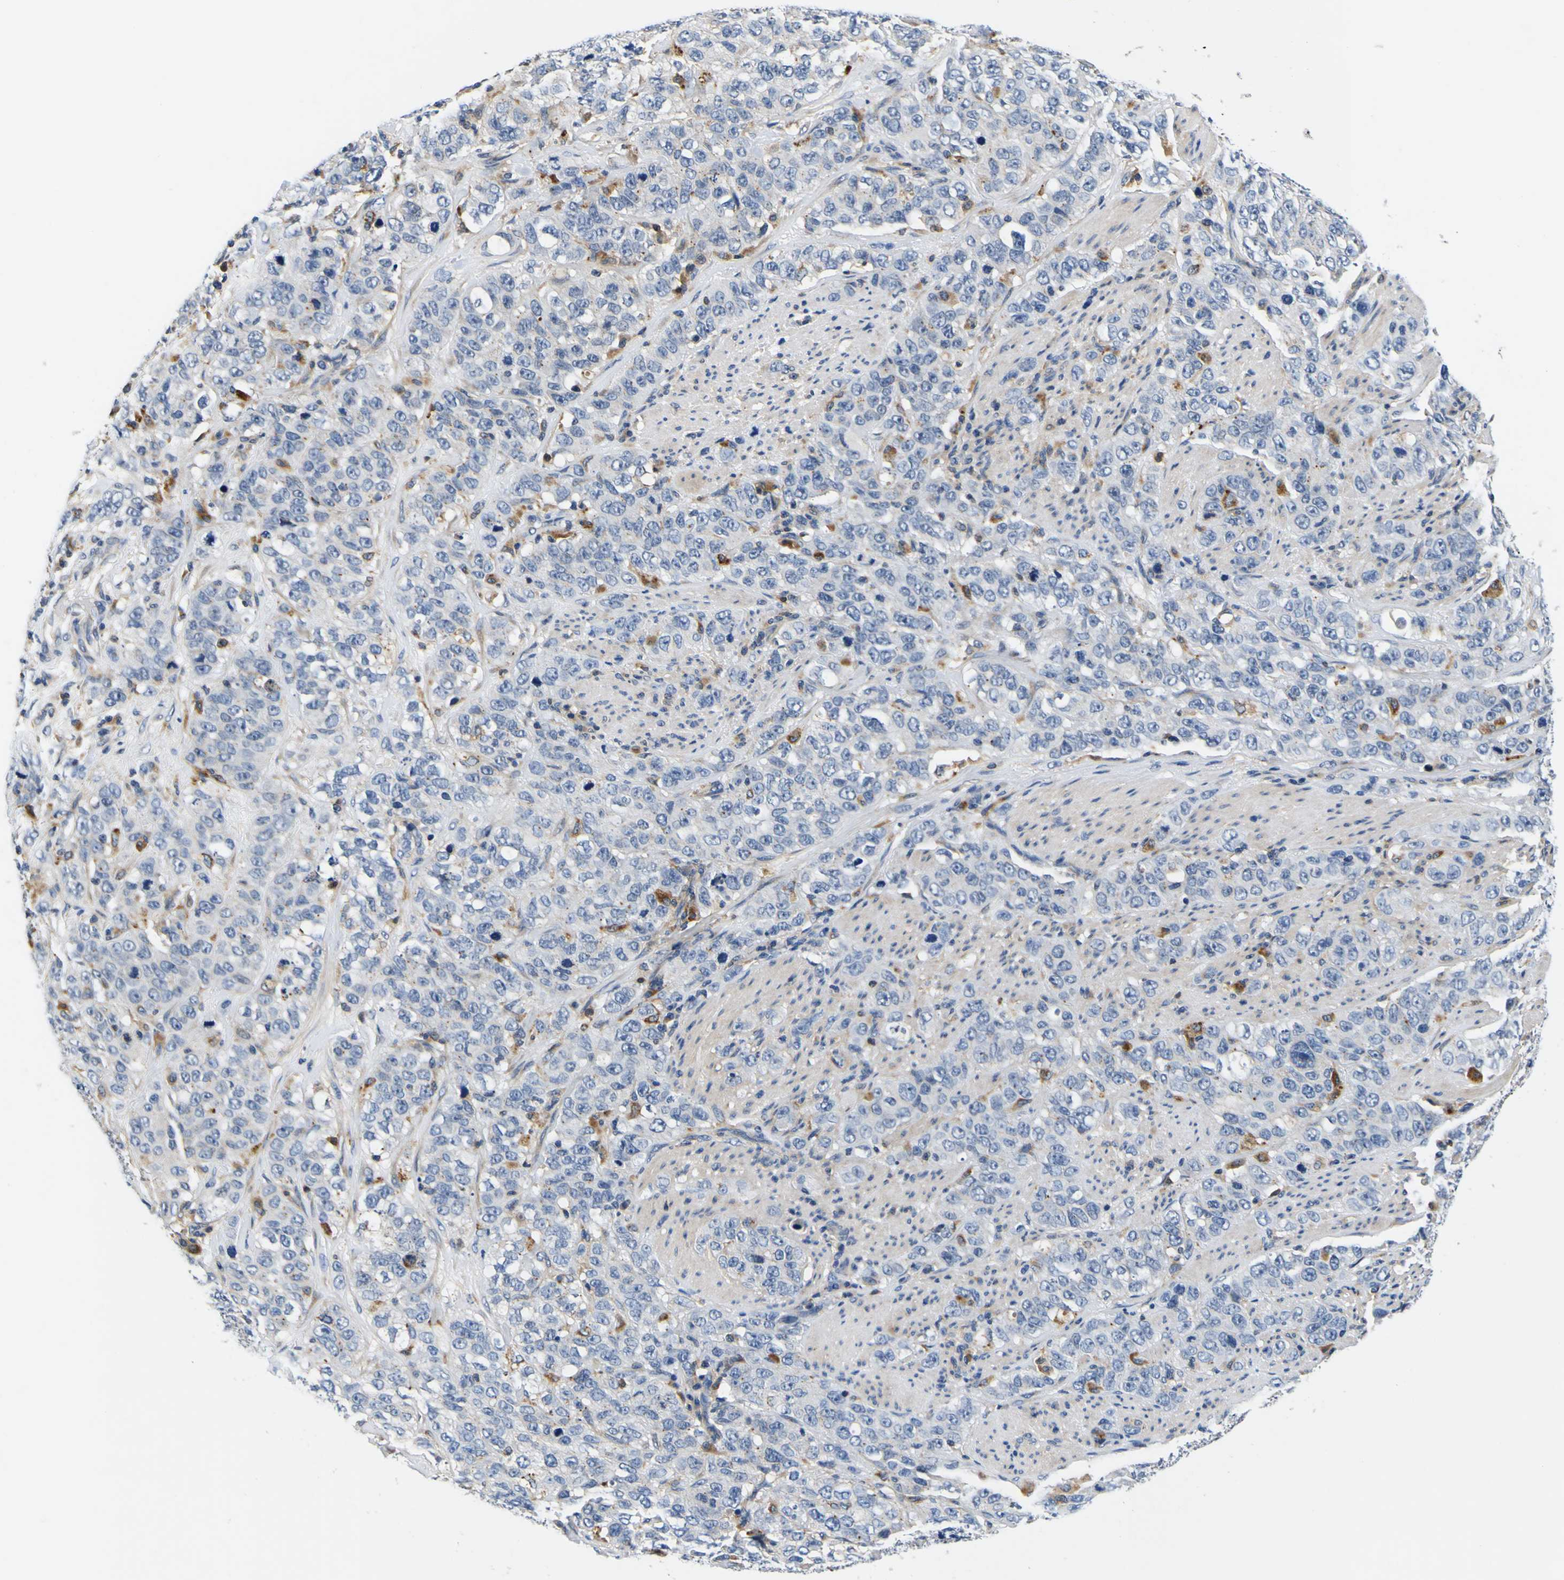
{"staining": {"intensity": "moderate", "quantity": "<25%", "location": "cytoplasmic/membranous"}, "tissue": "stomach cancer", "cell_type": "Tumor cells", "image_type": "cancer", "snomed": [{"axis": "morphology", "description": "Adenocarcinoma, NOS"}, {"axis": "topography", "description": "Stomach"}], "caption": "DAB (3,3'-diaminobenzidine) immunohistochemical staining of adenocarcinoma (stomach) displays moderate cytoplasmic/membranous protein staining in approximately <25% of tumor cells.", "gene": "TNIK", "patient": {"sex": "male", "age": 48}}